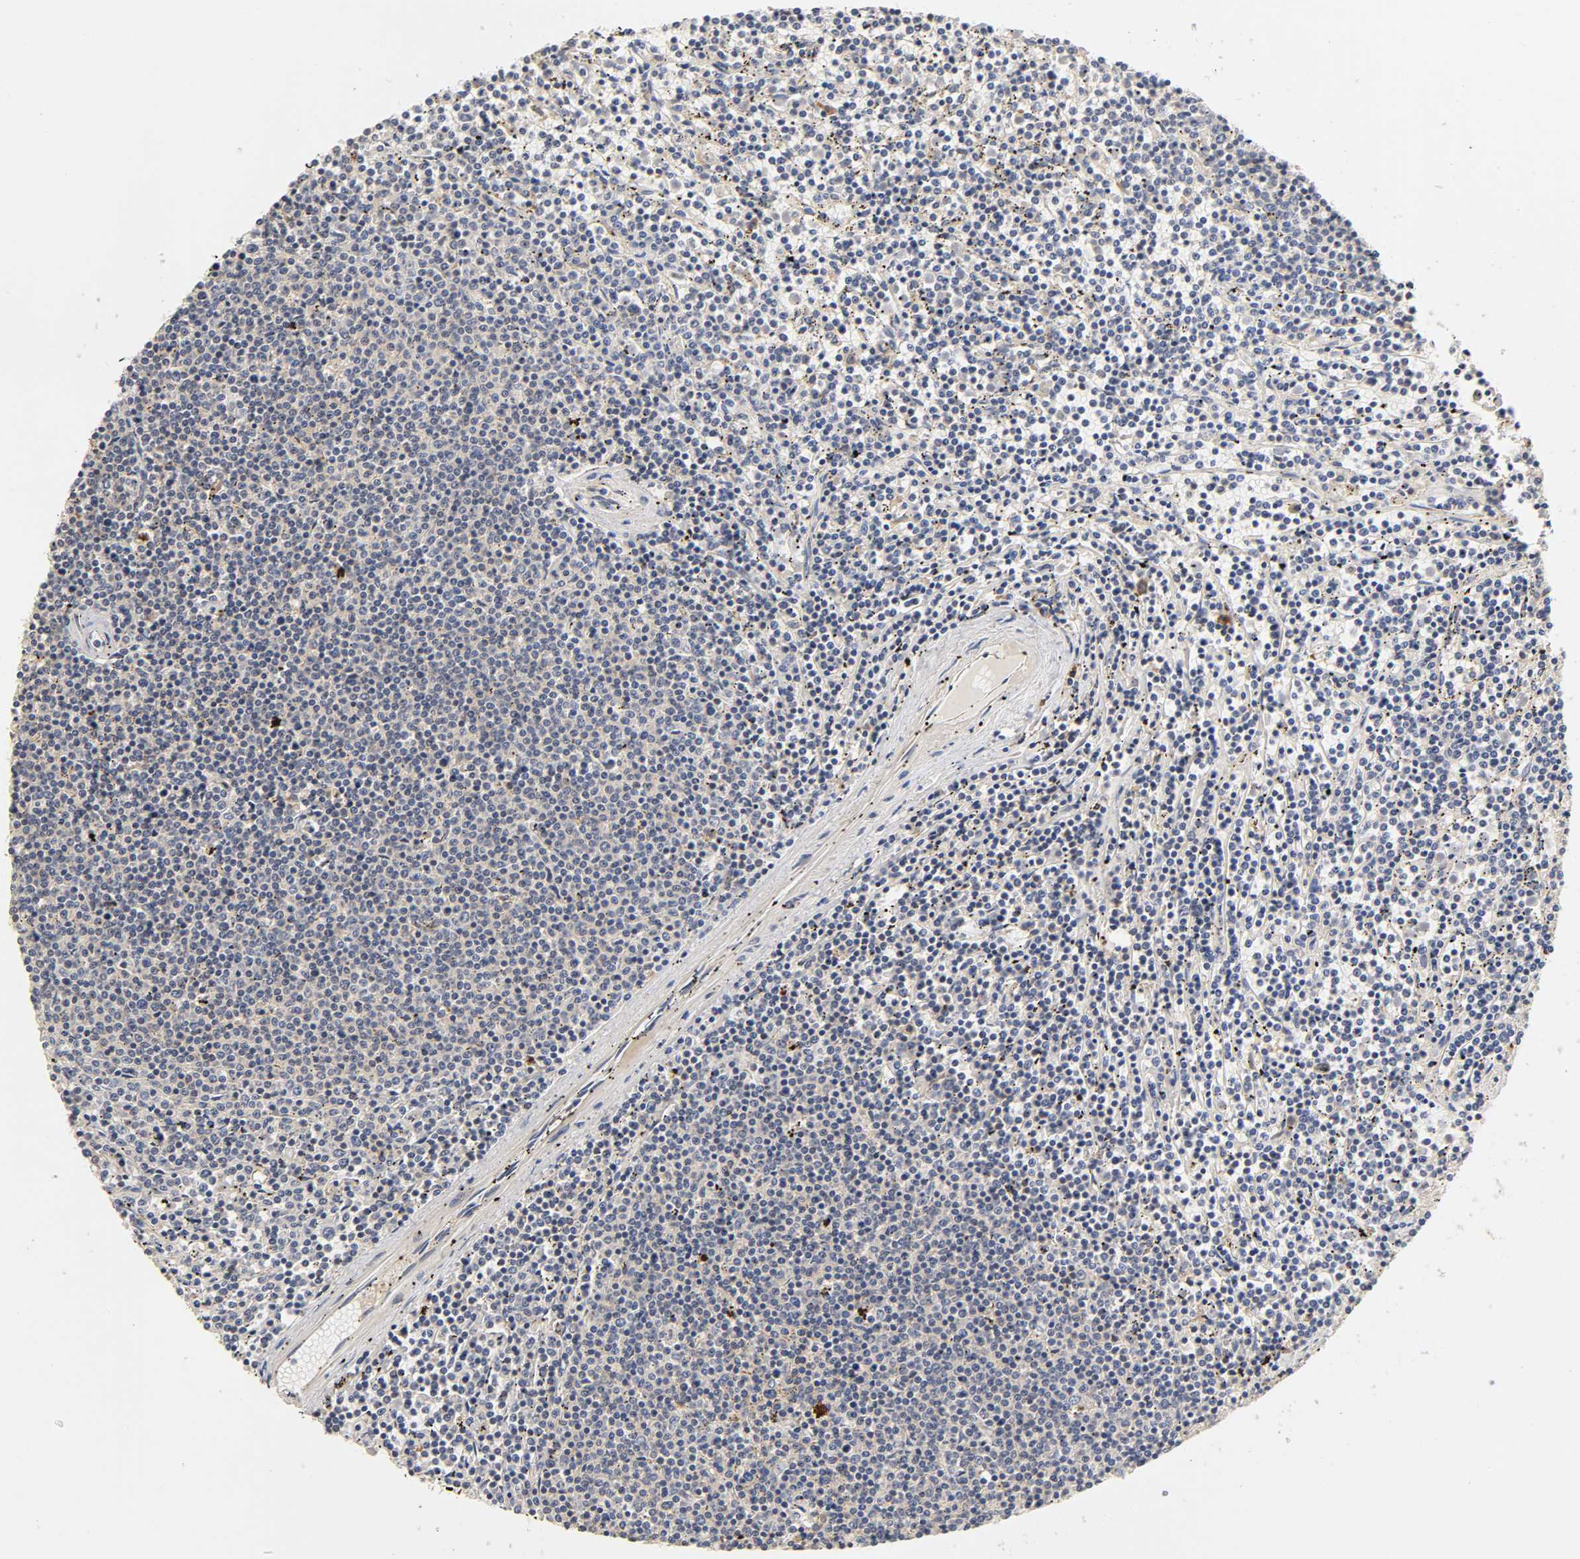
{"staining": {"intensity": "negative", "quantity": "none", "location": "none"}, "tissue": "lymphoma", "cell_type": "Tumor cells", "image_type": "cancer", "snomed": [{"axis": "morphology", "description": "Malignant lymphoma, non-Hodgkin's type, Low grade"}, {"axis": "topography", "description": "Spleen"}], "caption": "IHC histopathology image of neoplastic tissue: lymphoma stained with DAB reveals no significant protein positivity in tumor cells.", "gene": "RHOA", "patient": {"sex": "female", "age": 50}}